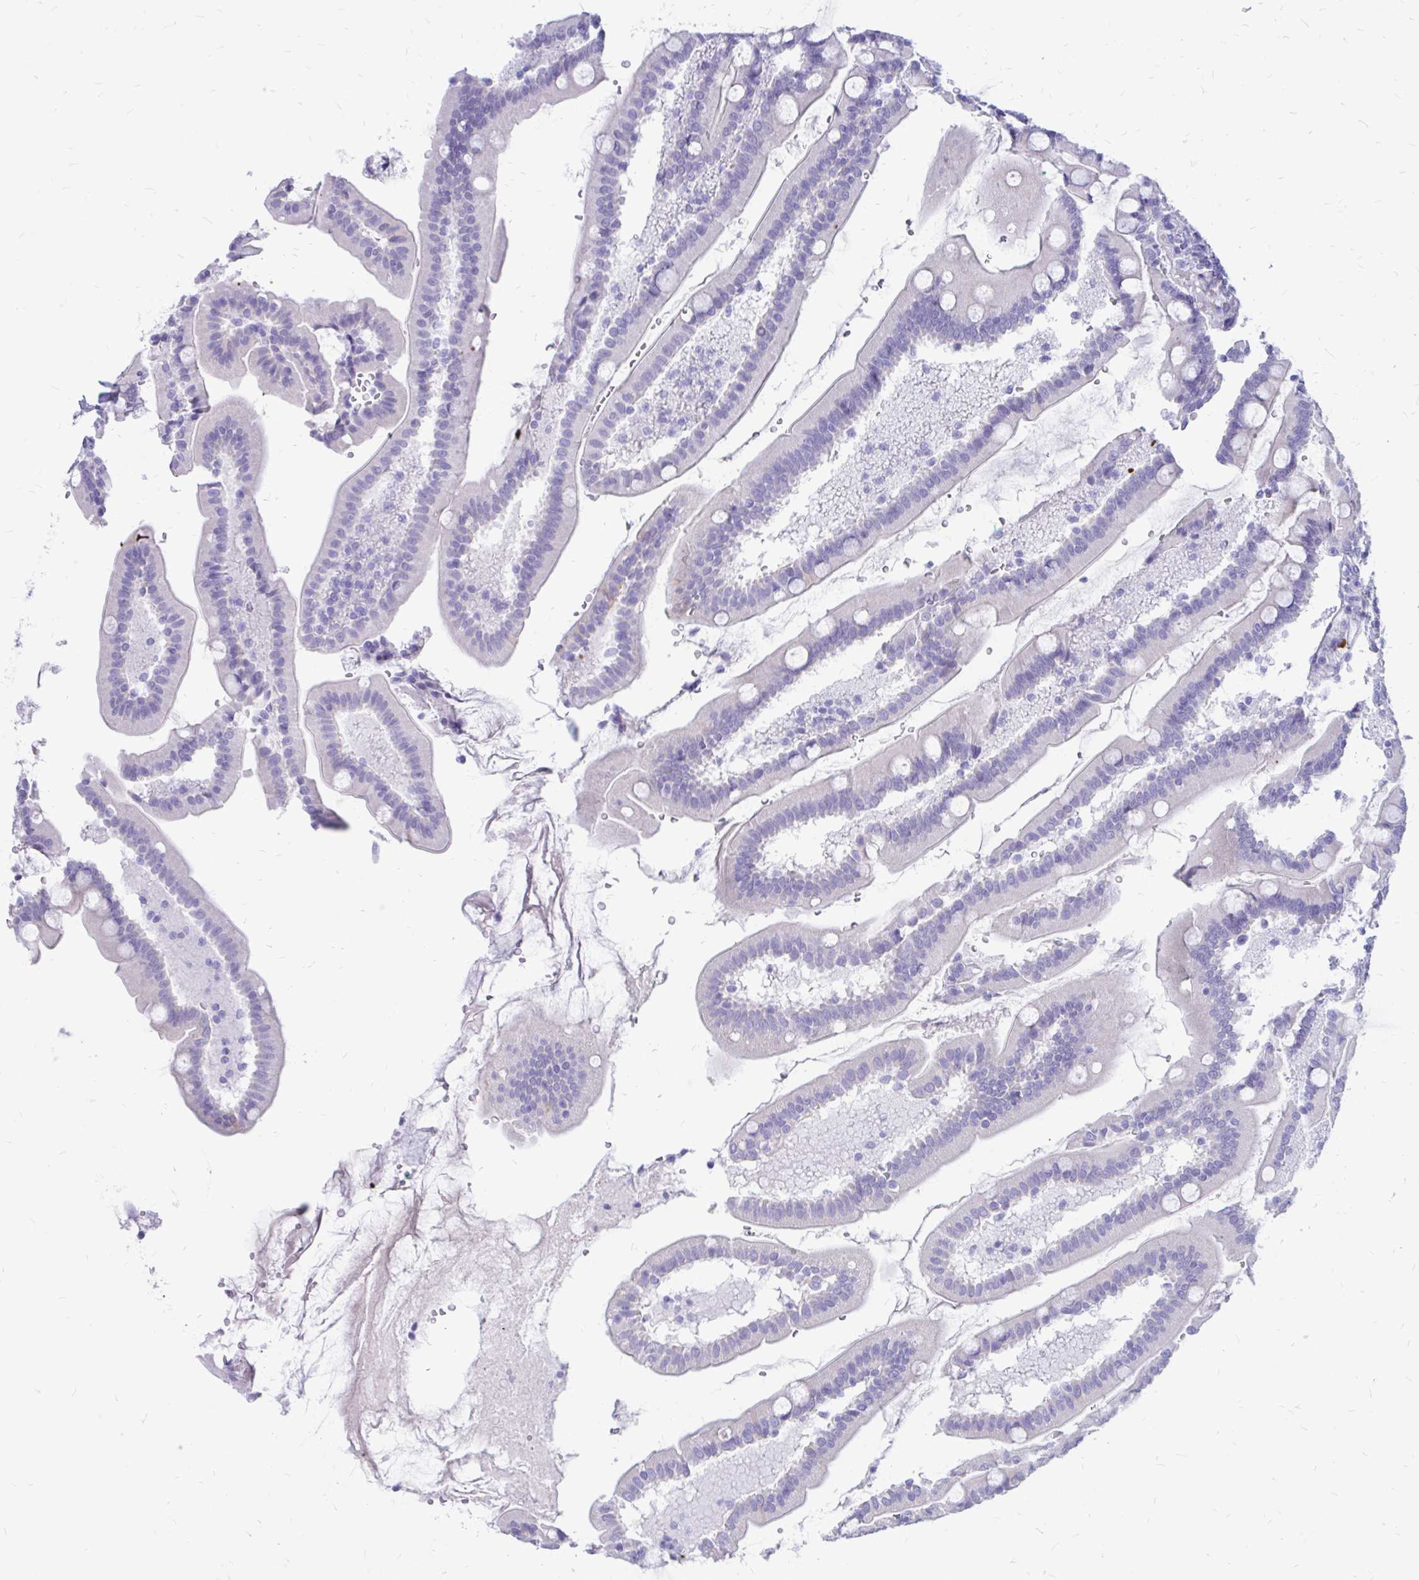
{"staining": {"intensity": "negative", "quantity": "none", "location": "none"}, "tissue": "duodenum", "cell_type": "Glandular cells", "image_type": "normal", "snomed": [{"axis": "morphology", "description": "Normal tissue, NOS"}, {"axis": "topography", "description": "Duodenum"}], "caption": "Glandular cells show no significant protein positivity in normal duodenum.", "gene": "IGSF5", "patient": {"sex": "female", "age": 67}}